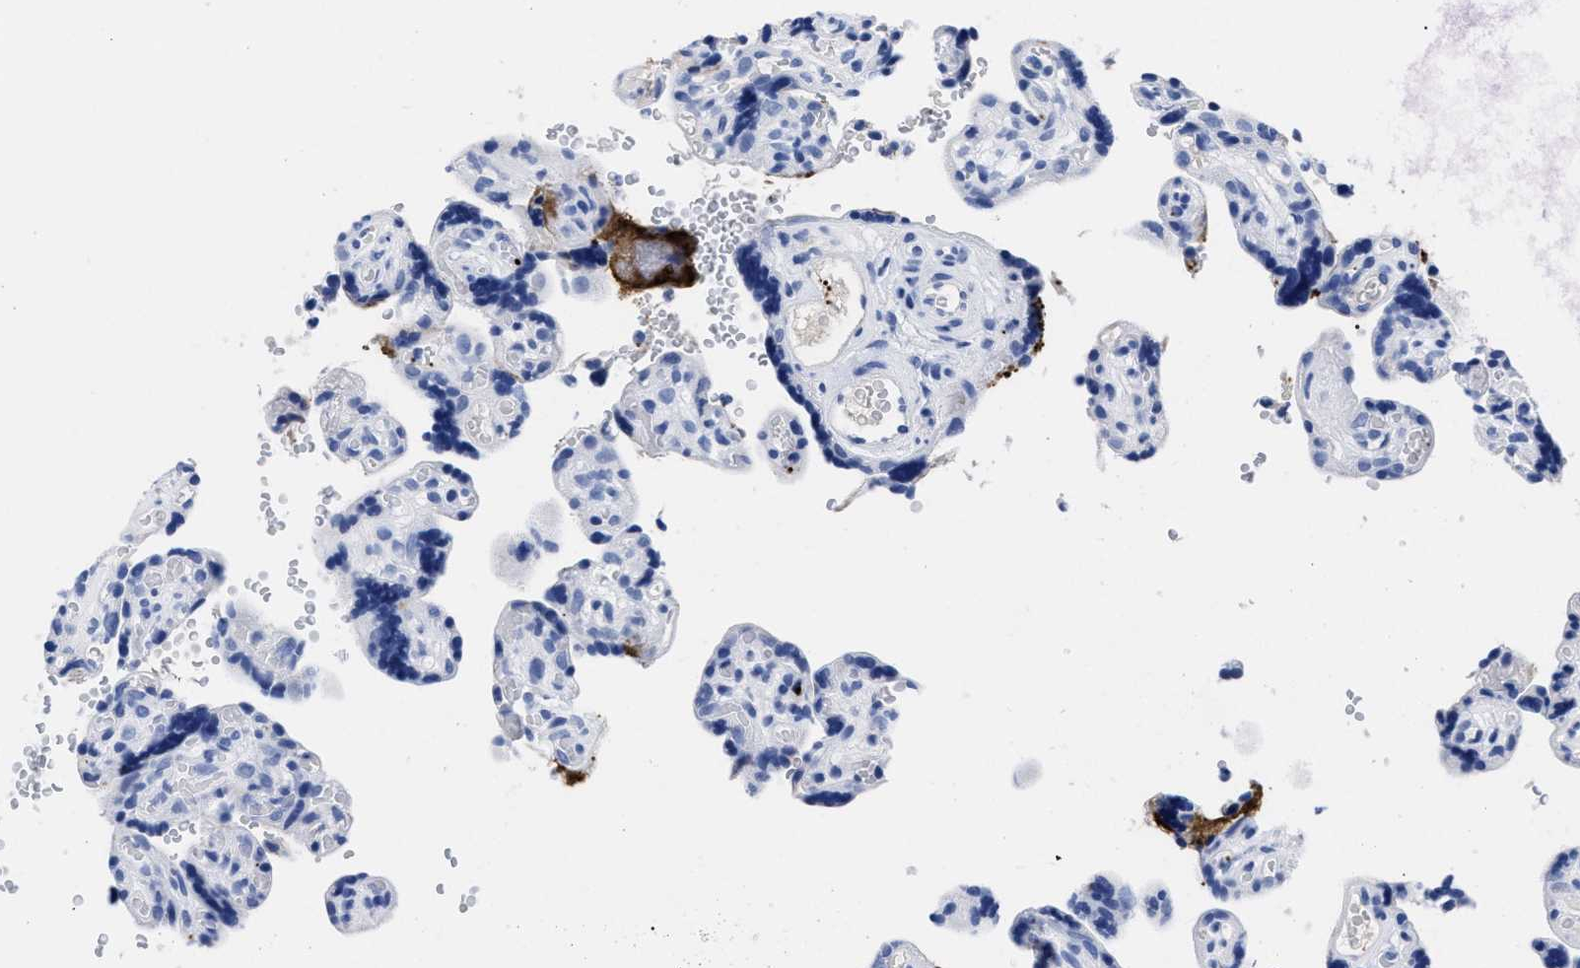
{"staining": {"intensity": "negative", "quantity": "none", "location": "none"}, "tissue": "placenta", "cell_type": "Decidual cells", "image_type": "normal", "snomed": [{"axis": "morphology", "description": "Normal tissue, NOS"}, {"axis": "topography", "description": "Placenta"}], "caption": "Histopathology image shows no significant protein staining in decidual cells of benign placenta.", "gene": "TREML1", "patient": {"sex": "female", "age": 30}}